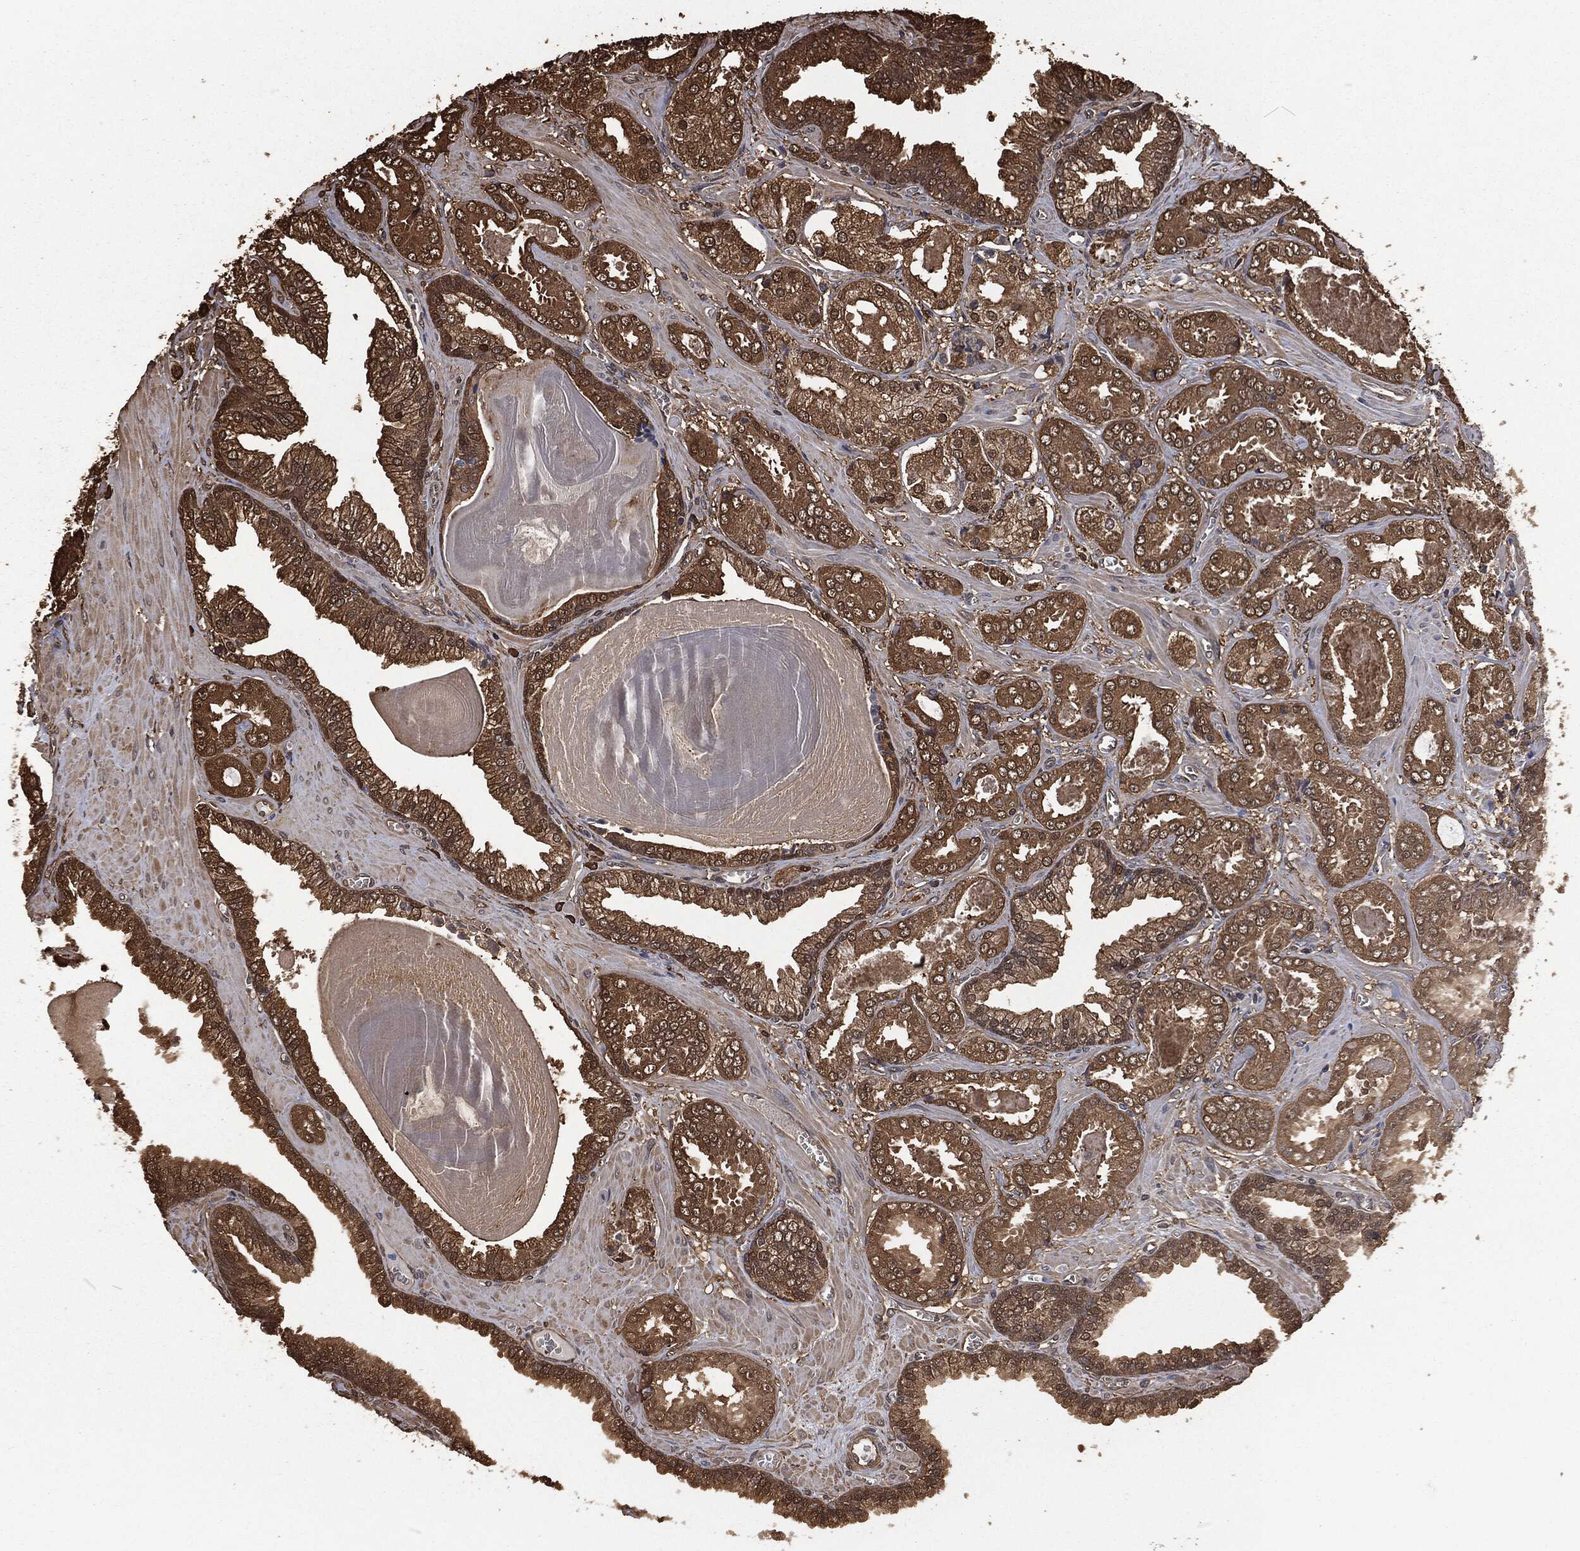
{"staining": {"intensity": "strong", "quantity": ">75%", "location": "cytoplasmic/membranous"}, "tissue": "prostate cancer", "cell_type": "Tumor cells", "image_type": "cancer", "snomed": [{"axis": "morphology", "description": "Adenocarcinoma, NOS"}, {"axis": "topography", "description": "Prostate"}], "caption": "DAB immunohistochemical staining of prostate cancer (adenocarcinoma) demonstrates strong cytoplasmic/membranous protein expression in approximately >75% of tumor cells. (Brightfield microscopy of DAB IHC at high magnification).", "gene": "PRDX4", "patient": {"sex": "male", "age": 56}}